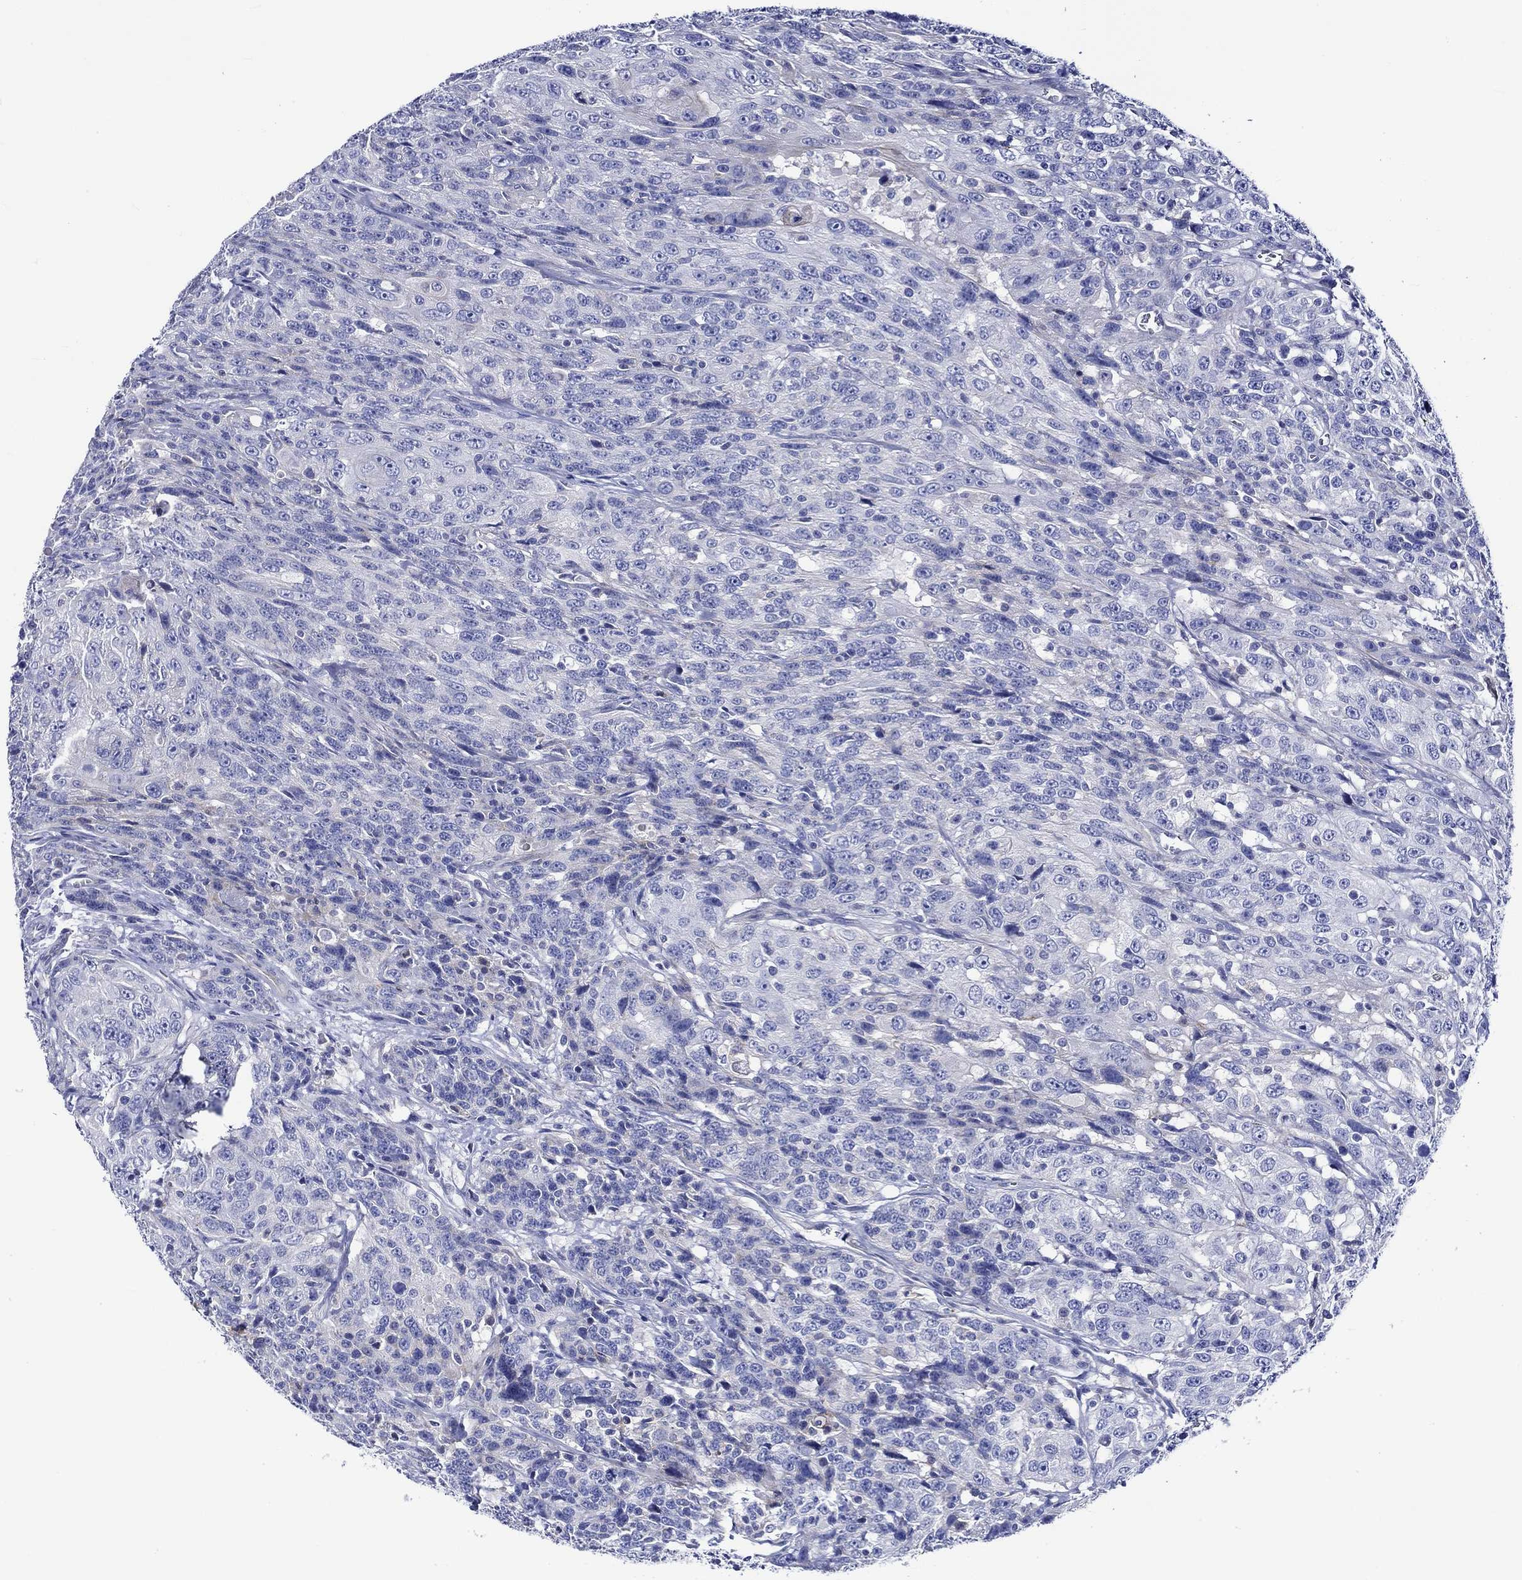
{"staining": {"intensity": "negative", "quantity": "none", "location": "none"}, "tissue": "urothelial cancer", "cell_type": "Tumor cells", "image_type": "cancer", "snomed": [{"axis": "morphology", "description": "Urothelial carcinoma, NOS"}, {"axis": "morphology", "description": "Urothelial carcinoma, High grade"}, {"axis": "topography", "description": "Urinary bladder"}], "caption": "The photomicrograph exhibits no significant staining in tumor cells of urothelial carcinoma (high-grade).", "gene": "NRIP3", "patient": {"sex": "female", "age": 73}}